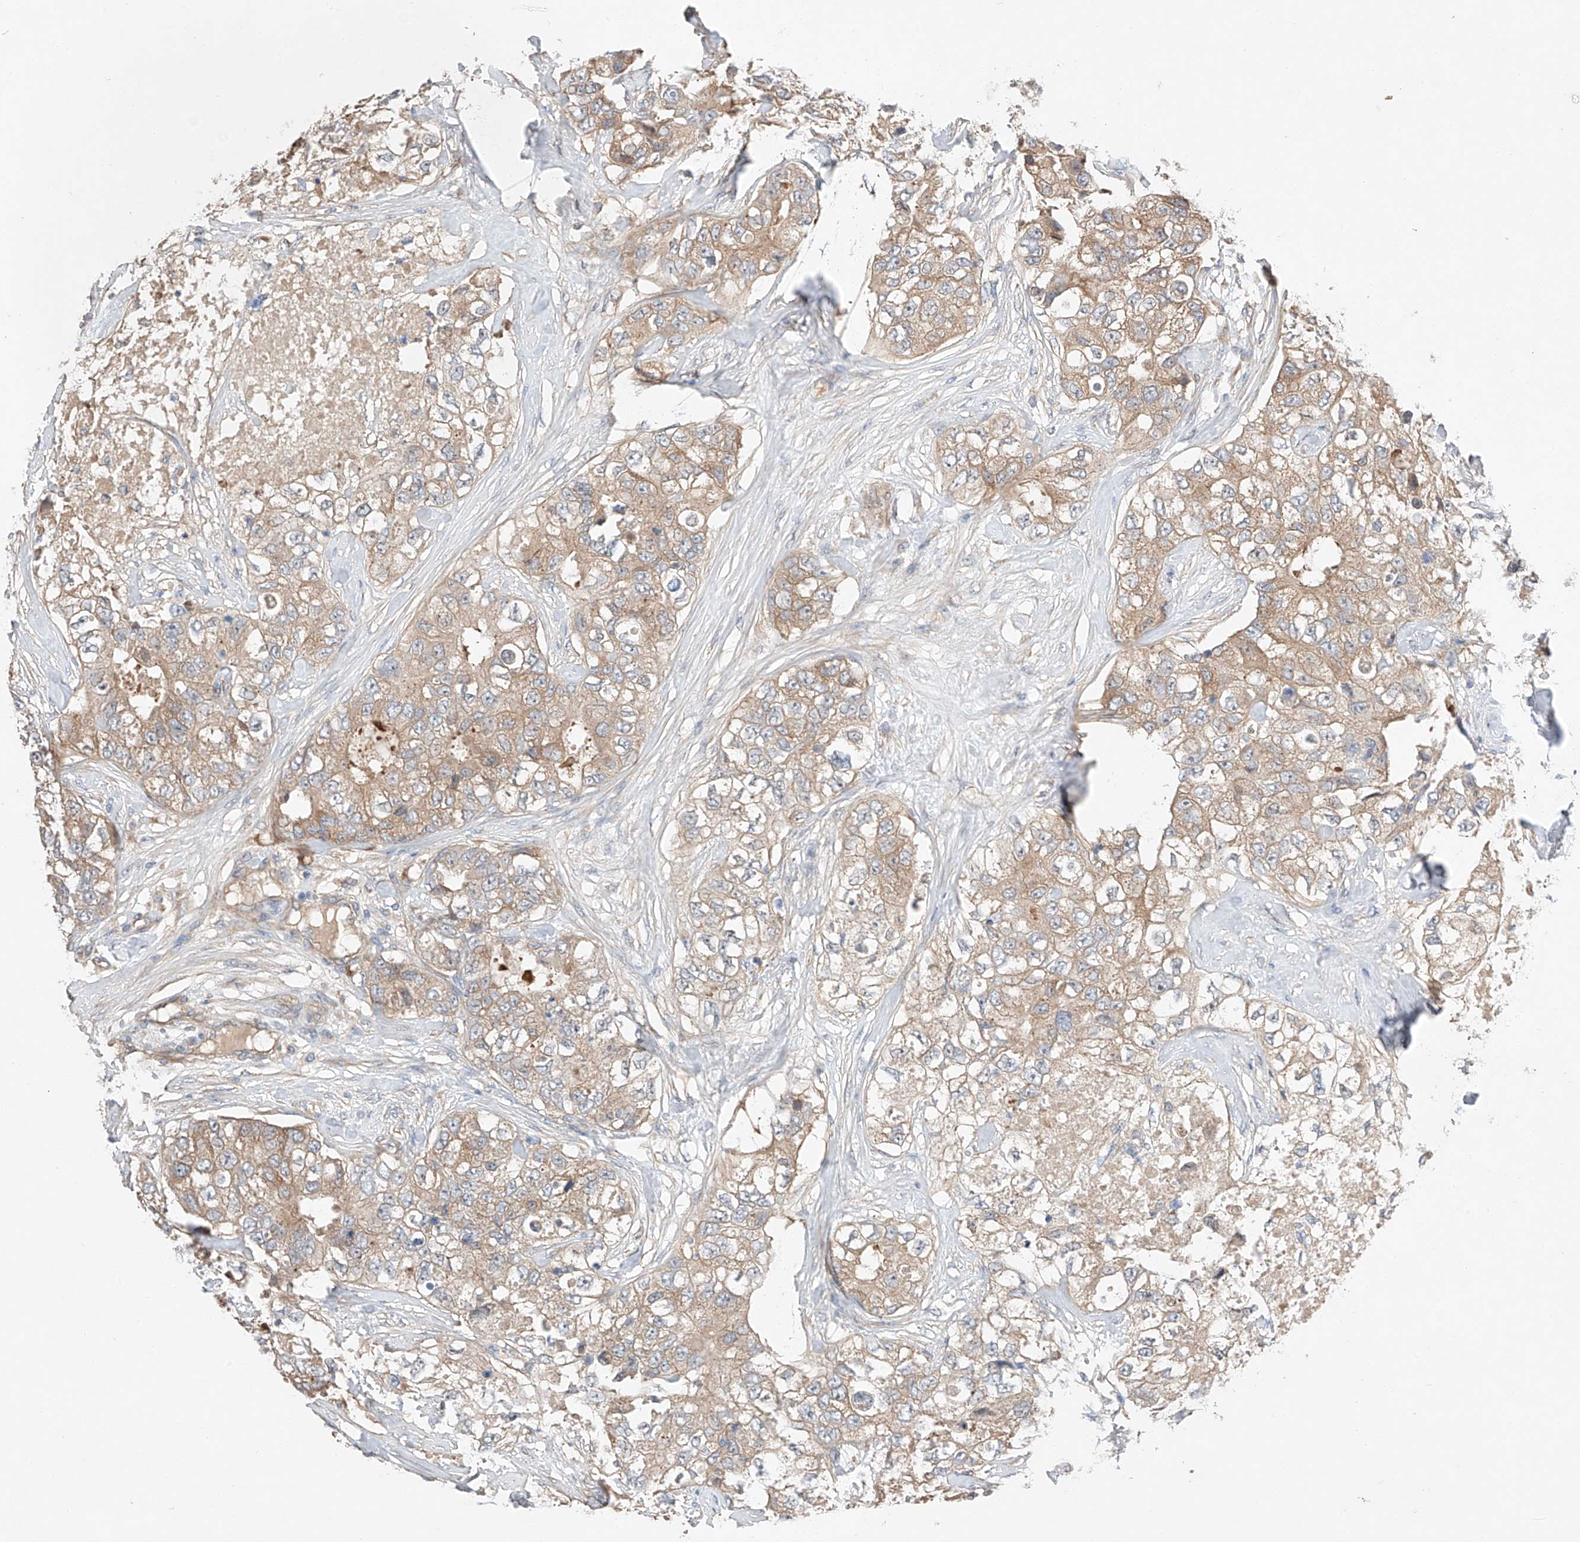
{"staining": {"intensity": "weak", "quantity": ">75%", "location": "cytoplasmic/membranous"}, "tissue": "breast cancer", "cell_type": "Tumor cells", "image_type": "cancer", "snomed": [{"axis": "morphology", "description": "Duct carcinoma"}, {"axis": "topography", "description": "Breast"}], "caption": "The micrograph exhibits a brown stain indicating the presence of a protein in the cytoplasmic/membranous of tumor cells in breast cancer (infiltrating ductal carcinoma).", "gene": "RUSC1", "patient": {"sex": "female", "age": 62}}